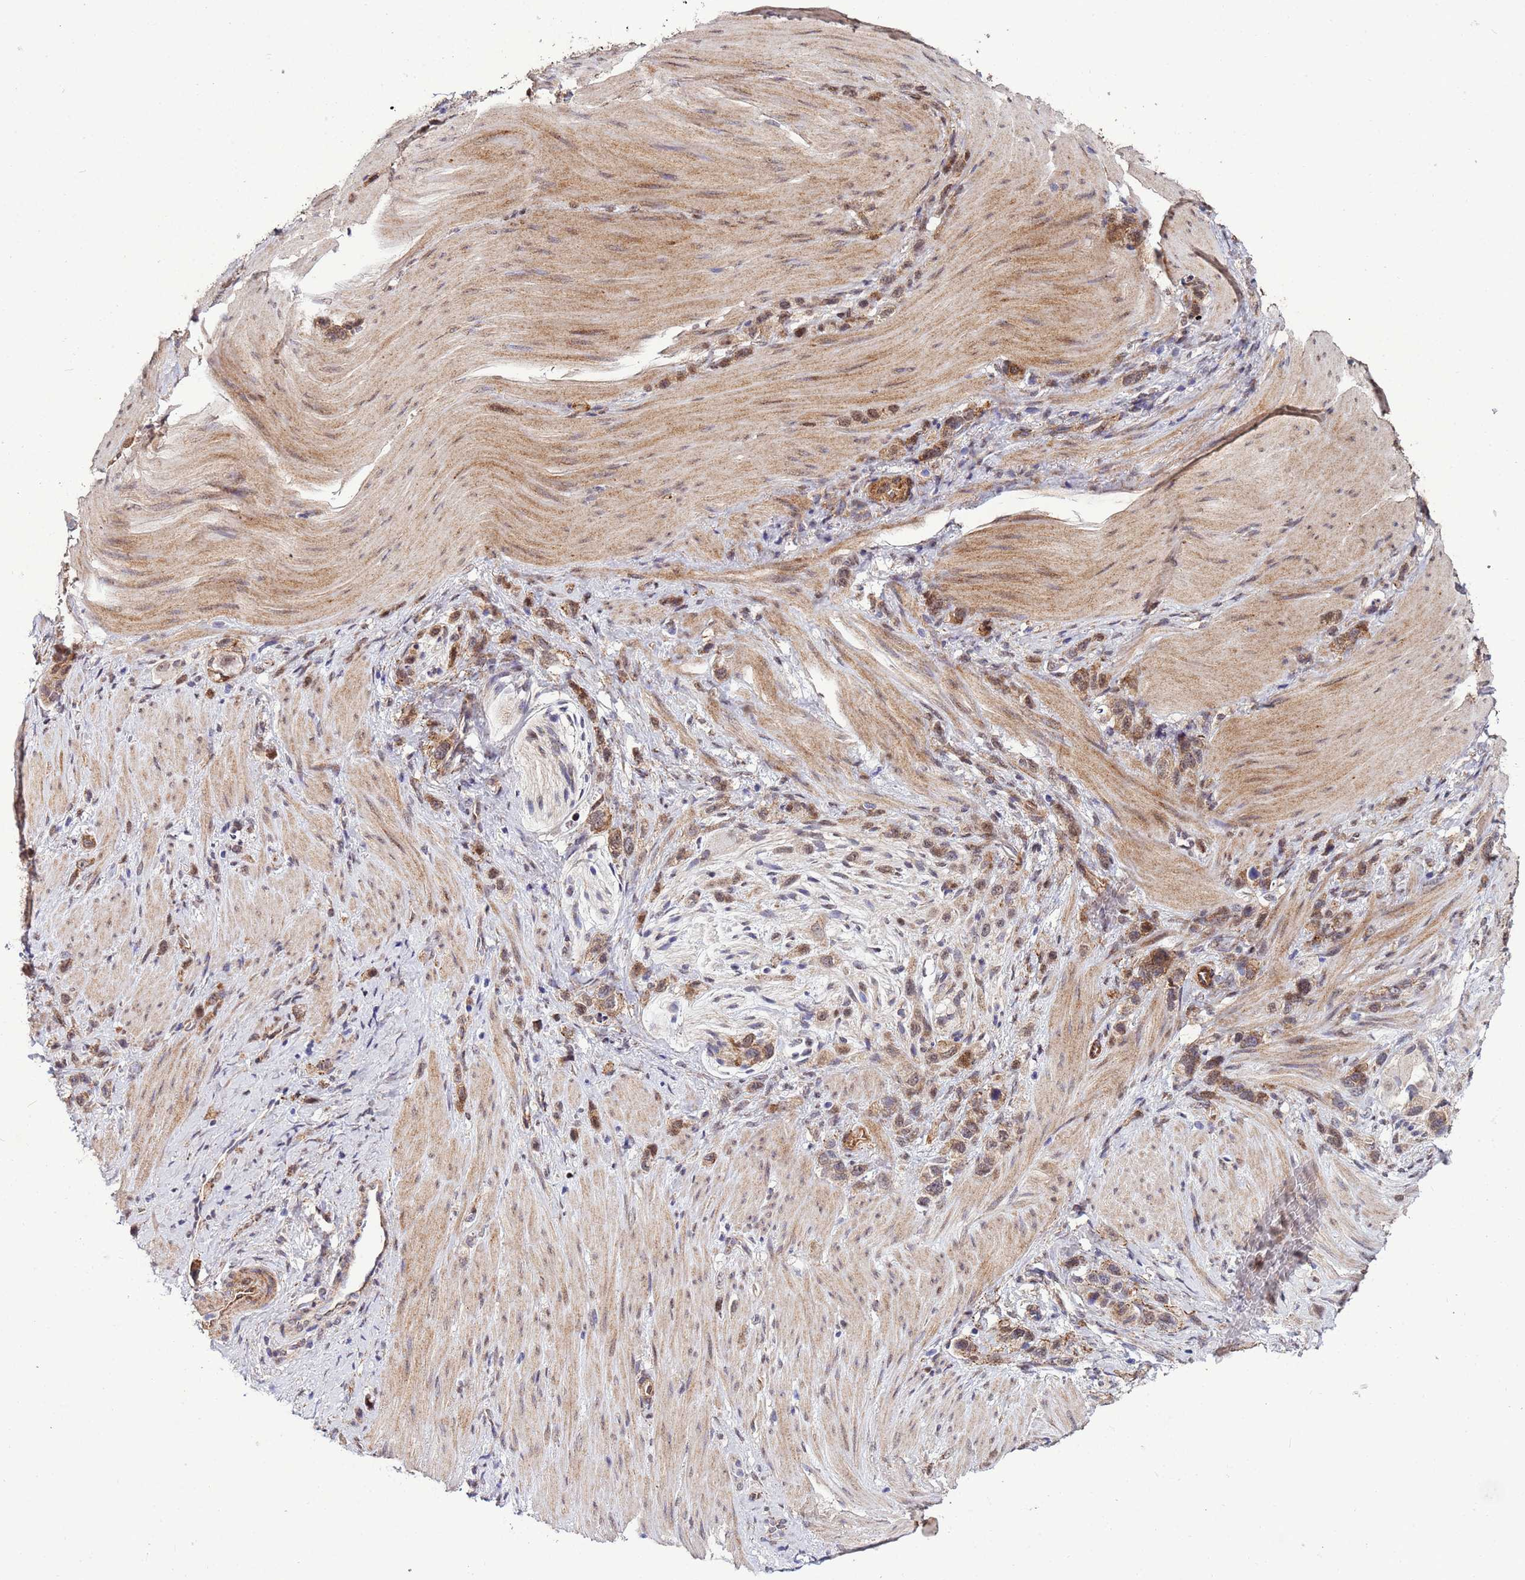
{"staining": {"intensity": "moderate", "quantity": ">75%", "location": "cytoplasmic/membranous"}, "tissue": "stomach cancer", "cell_type": "Tumor cells", "image_type": "cancer", "snomed": [{"axis": "morphology", "description": "Adenocarcinoma, NOS"}, {"axis": "topography", "description": "Stomach"}], "caption": "Stomach cancer tissue exhibits moderate cytoplasmic/membranous expression in approximately >75% of tumor cells, visualized by immunohistochemistry. Immunohistochemistry stains the protein of interest in brown and the nuclei are stained blue.", "gene": "TRIP6", "patient": {"sex": "female", "age": 65}}